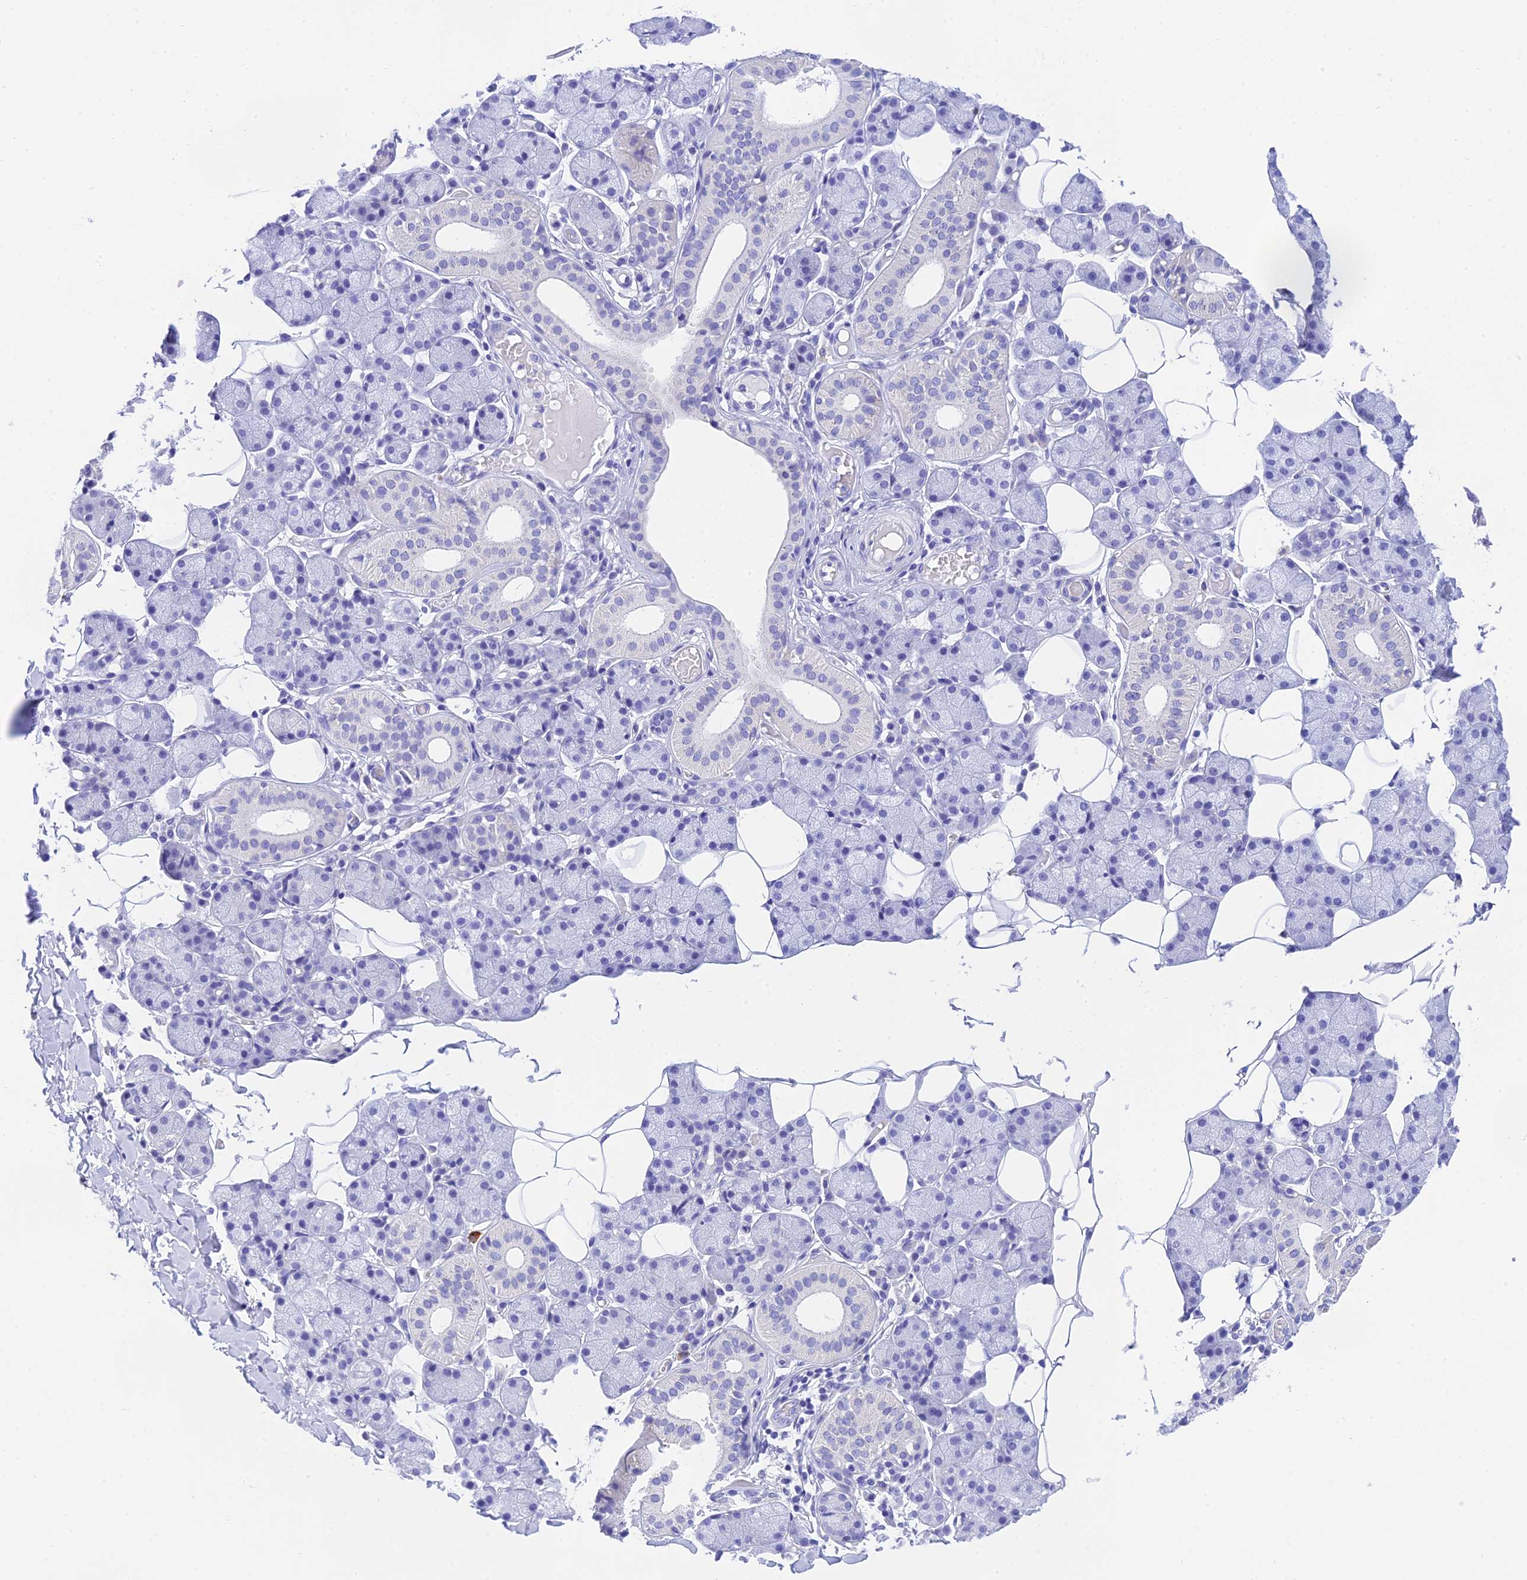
{"staining": {"intensity": "negative", "quantity": "none", "location": "none"}, "tissue": "salivary gland", "cell_type": "Glandular cells", "image_type": "normal", "snomed": [{"axis": "morphology", "description": "Normal tissue, NOS"}, {"axis": "topography", "description": "Salivary gland"}], "caption": "Benign salivary gland was stained to show a protein in brown. There is no significant staining in glandular cells. (Immunohistochemistry, brightfield microscopy, high magnification).", "gene": "KDELR3", "patient": {"sex": "female", "age": 33}}